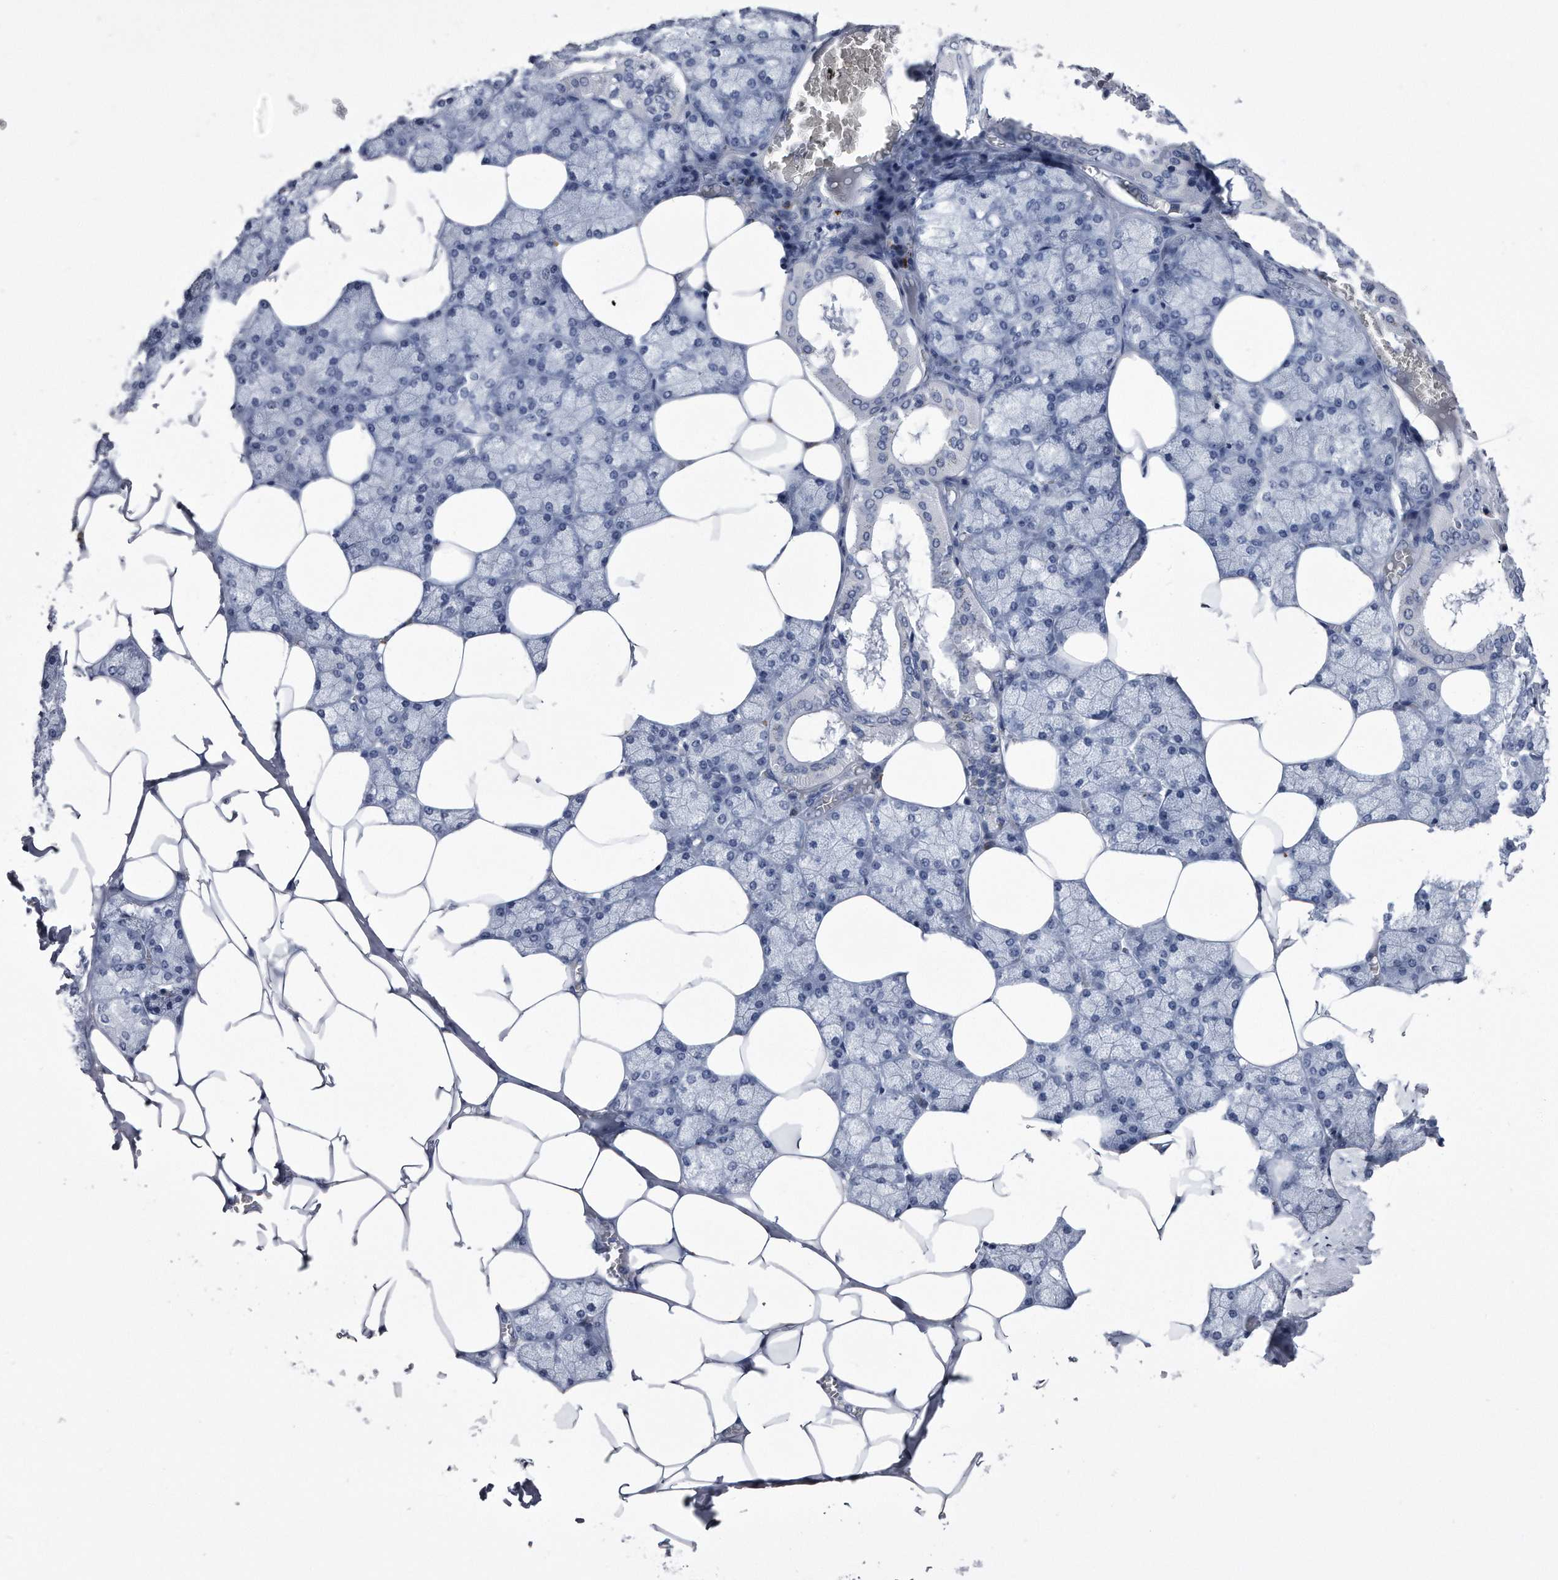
{"staining": {"intensity": "negative", "quantity": "none", "location": "none"}, "tissue": "salivary gland", "cell_type": "Glandular cells", "image_type": "normal", "snomed": [{"axis": "morphology", "description": "Normal tissue, NOS"}, {"axis": "topography", "description": "Salivary gland"}], "caption": "This is a histopathology image of immunohistochemistry staining of normal salivary gland, which shows no positivity in glandular cells.", "gene": "KCTD8", "patient": {"sex": "male", "age": 62}}